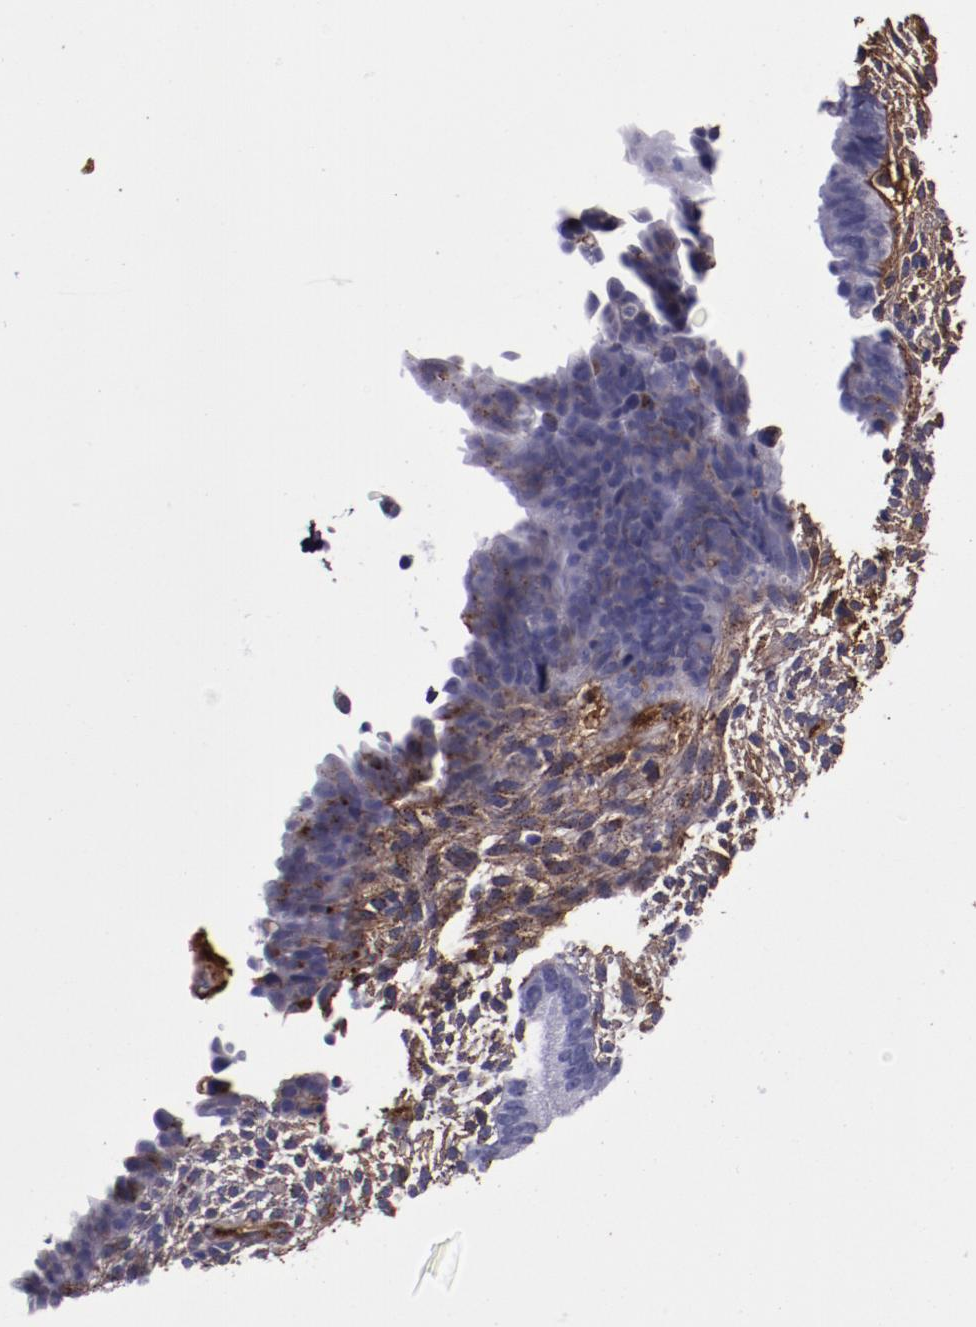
{"staining": {"intensity": "moderate", "quantity": ">75%", "location": "cytoplasmic/membranous"}, "tissue": "endometrium", "cell_type": "Cells in endometrial stroma", "image_type": "normal", "snomed": [{"axis": "morphology", "description": "Normal tissue, NOS"}, {"axis": "topography", "description": "Smooth muscle"}, {"axis": "topography", "description": "Endometrium"}], "caption": "Approximately >75% of cells in endometrial stroma in unremarkable endometrium reveal moderate cytoplasmic/membranous protein staining as visualized by brown immunohistochemical staining.", "gene": "A2M", "patient": {"sex": "female", "age": 57}}